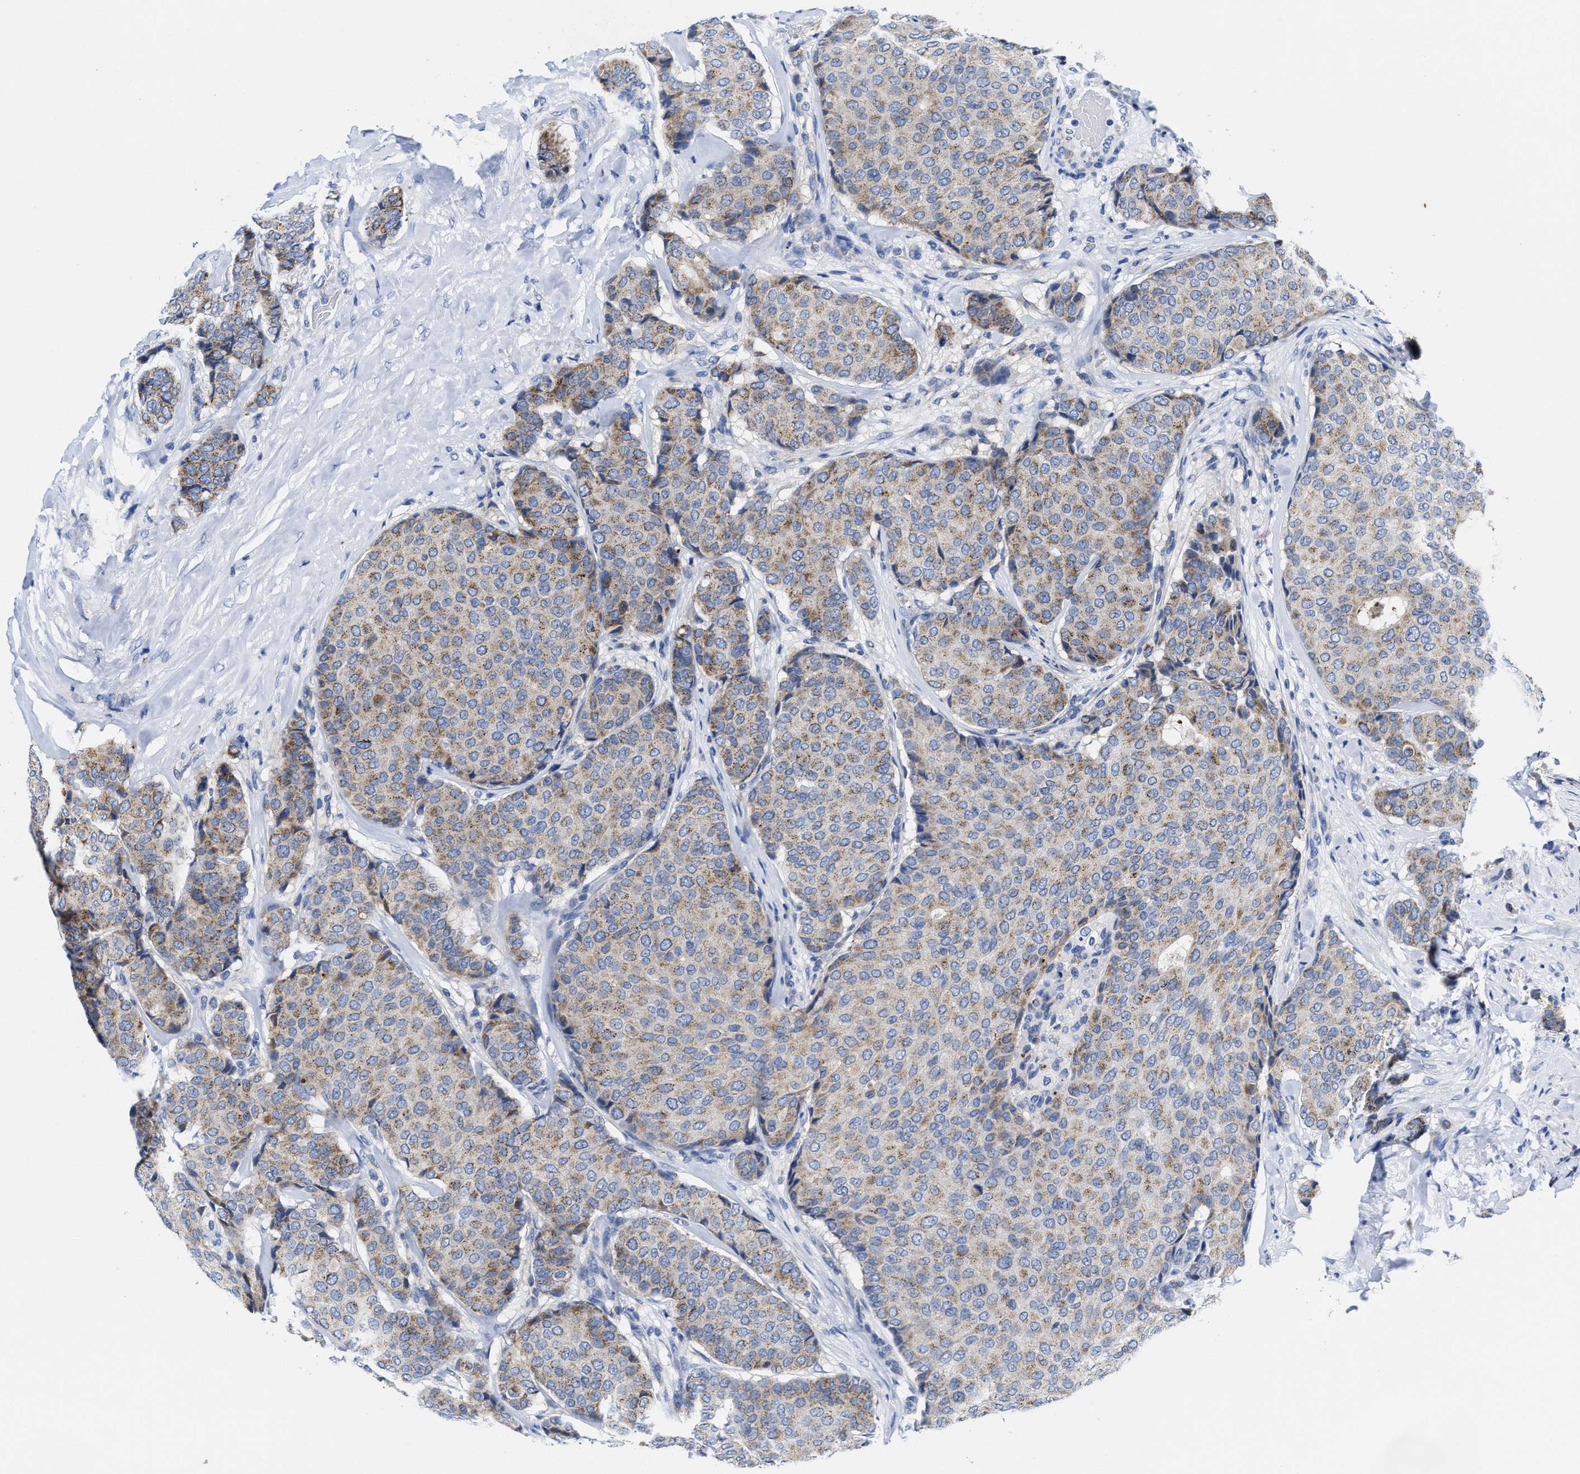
{"staining": {"intensity": "weak", "quantity": ">75%", "location": "cytoplasmic/membranous"}, "tissue": "breast cancer", "cell_type": "Tumor cells", "image_type": "cancer", "snomed": [{"axis": "morphology", "description": "Duct carcinoma"}, {"axis": "topography", "description": "Breast"}], "caption": "Breast infiltrating ductal carcinoma was stained to show a protein in brown. There is low levels of weak cytoplasmic/membranous positivity in approximately >75% of tumor cells. The protein is stained brown, and the nuclei are stained in blue (DAB (3,3'-diaminobenzidine) IHC with brightfield microscopy, high magnification).", "gene": "TBRG4", "patient": {"sex": "female", "age": 75}}